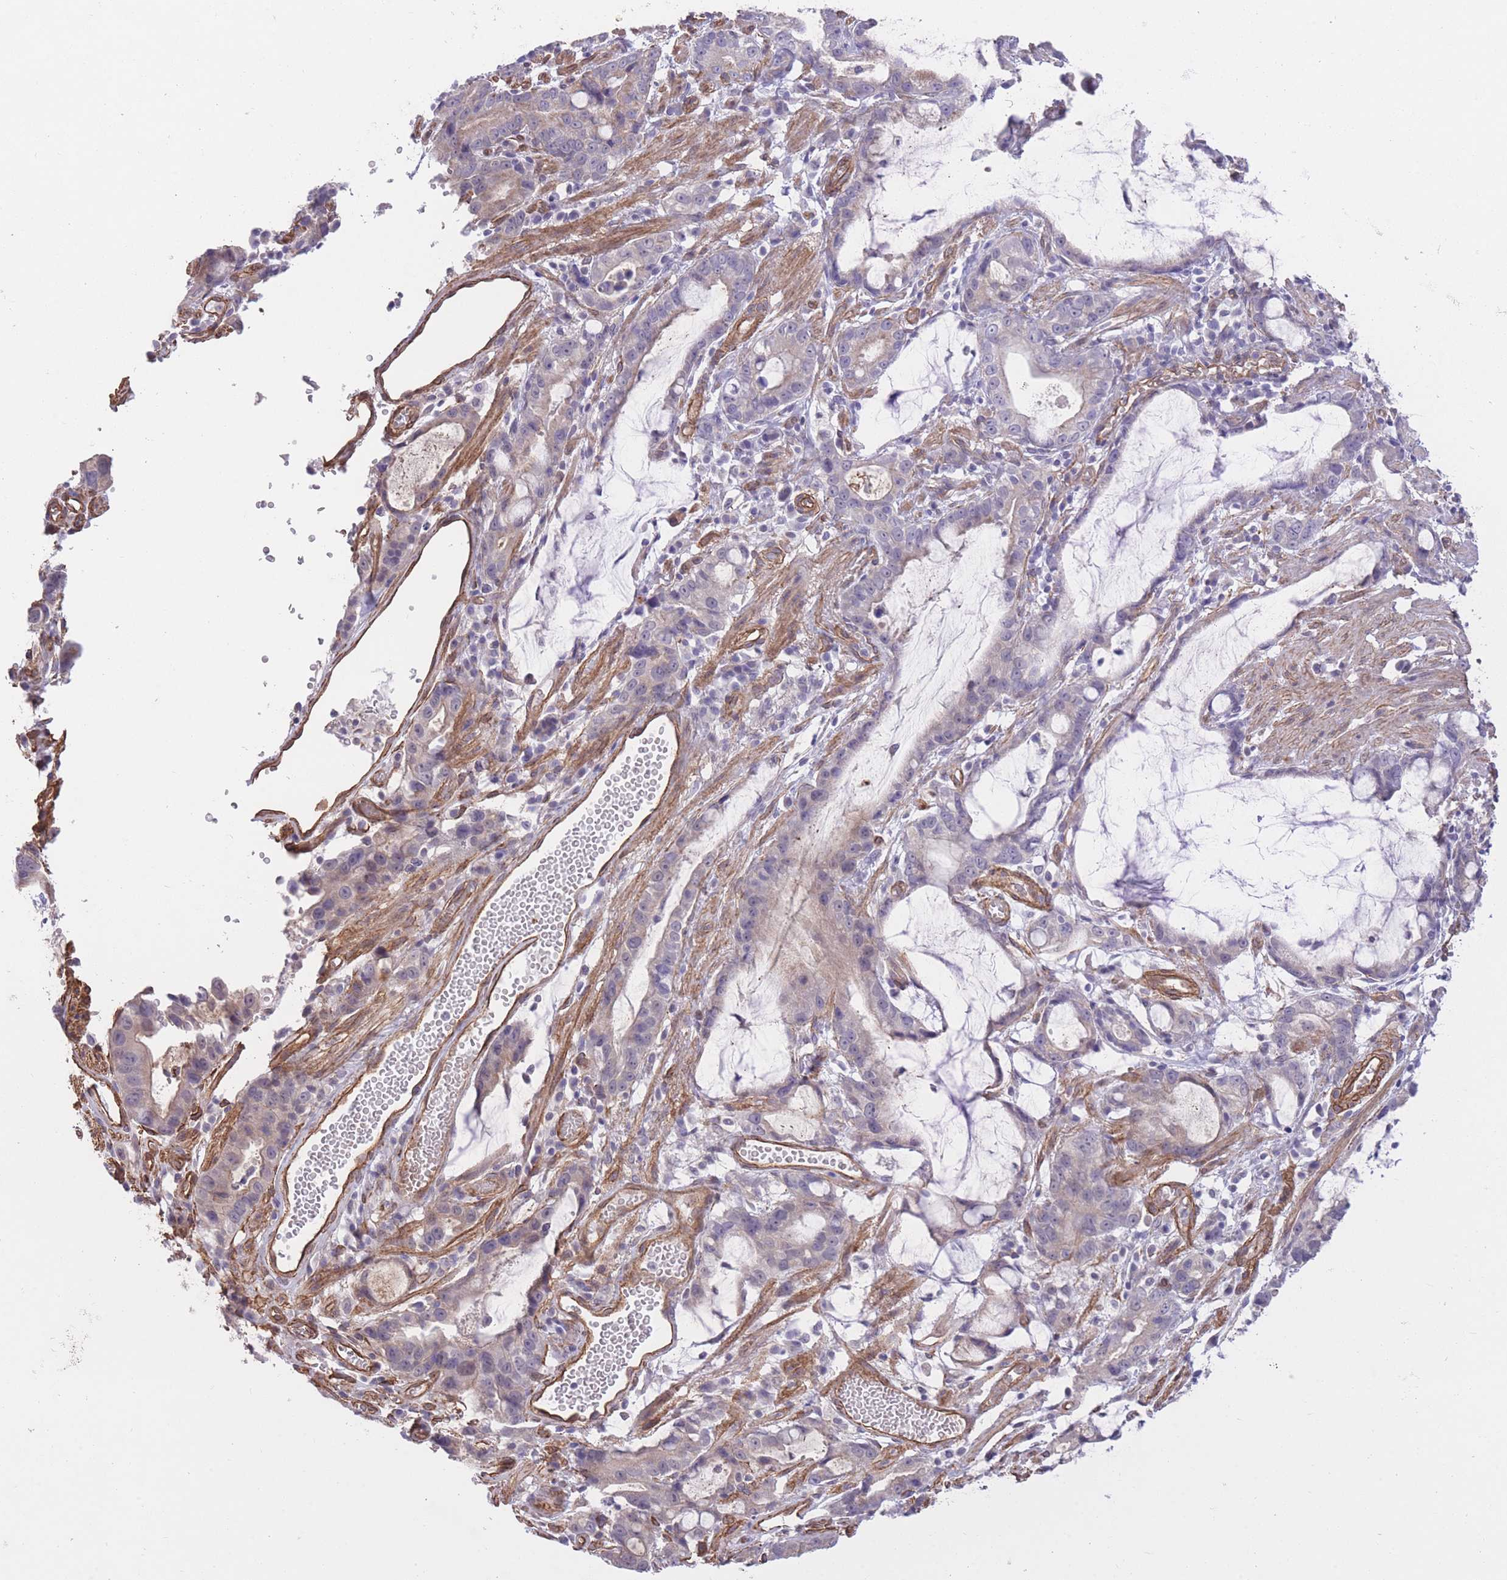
{"staining": {"intensity": "weak", "quantity": "<25%", "location": "cytoplasmic/membranous"}, "tissue": "stomach cancer", "cell_type": "Tumor cells", "image_type": "cancer", "snomed": [{"axis": "morphology", "description": "Adenocarcinoma, NOS"}, {"axis": "topography", "description": "Stomach"}], "caption": "IHC micrograph of stomach cancer (adenocarcinoma) stained for a protein (brown), which reveals no staining in tumor cells.", "gene": "QTRT1", "patient": {"sex": "male", "age": 55}}